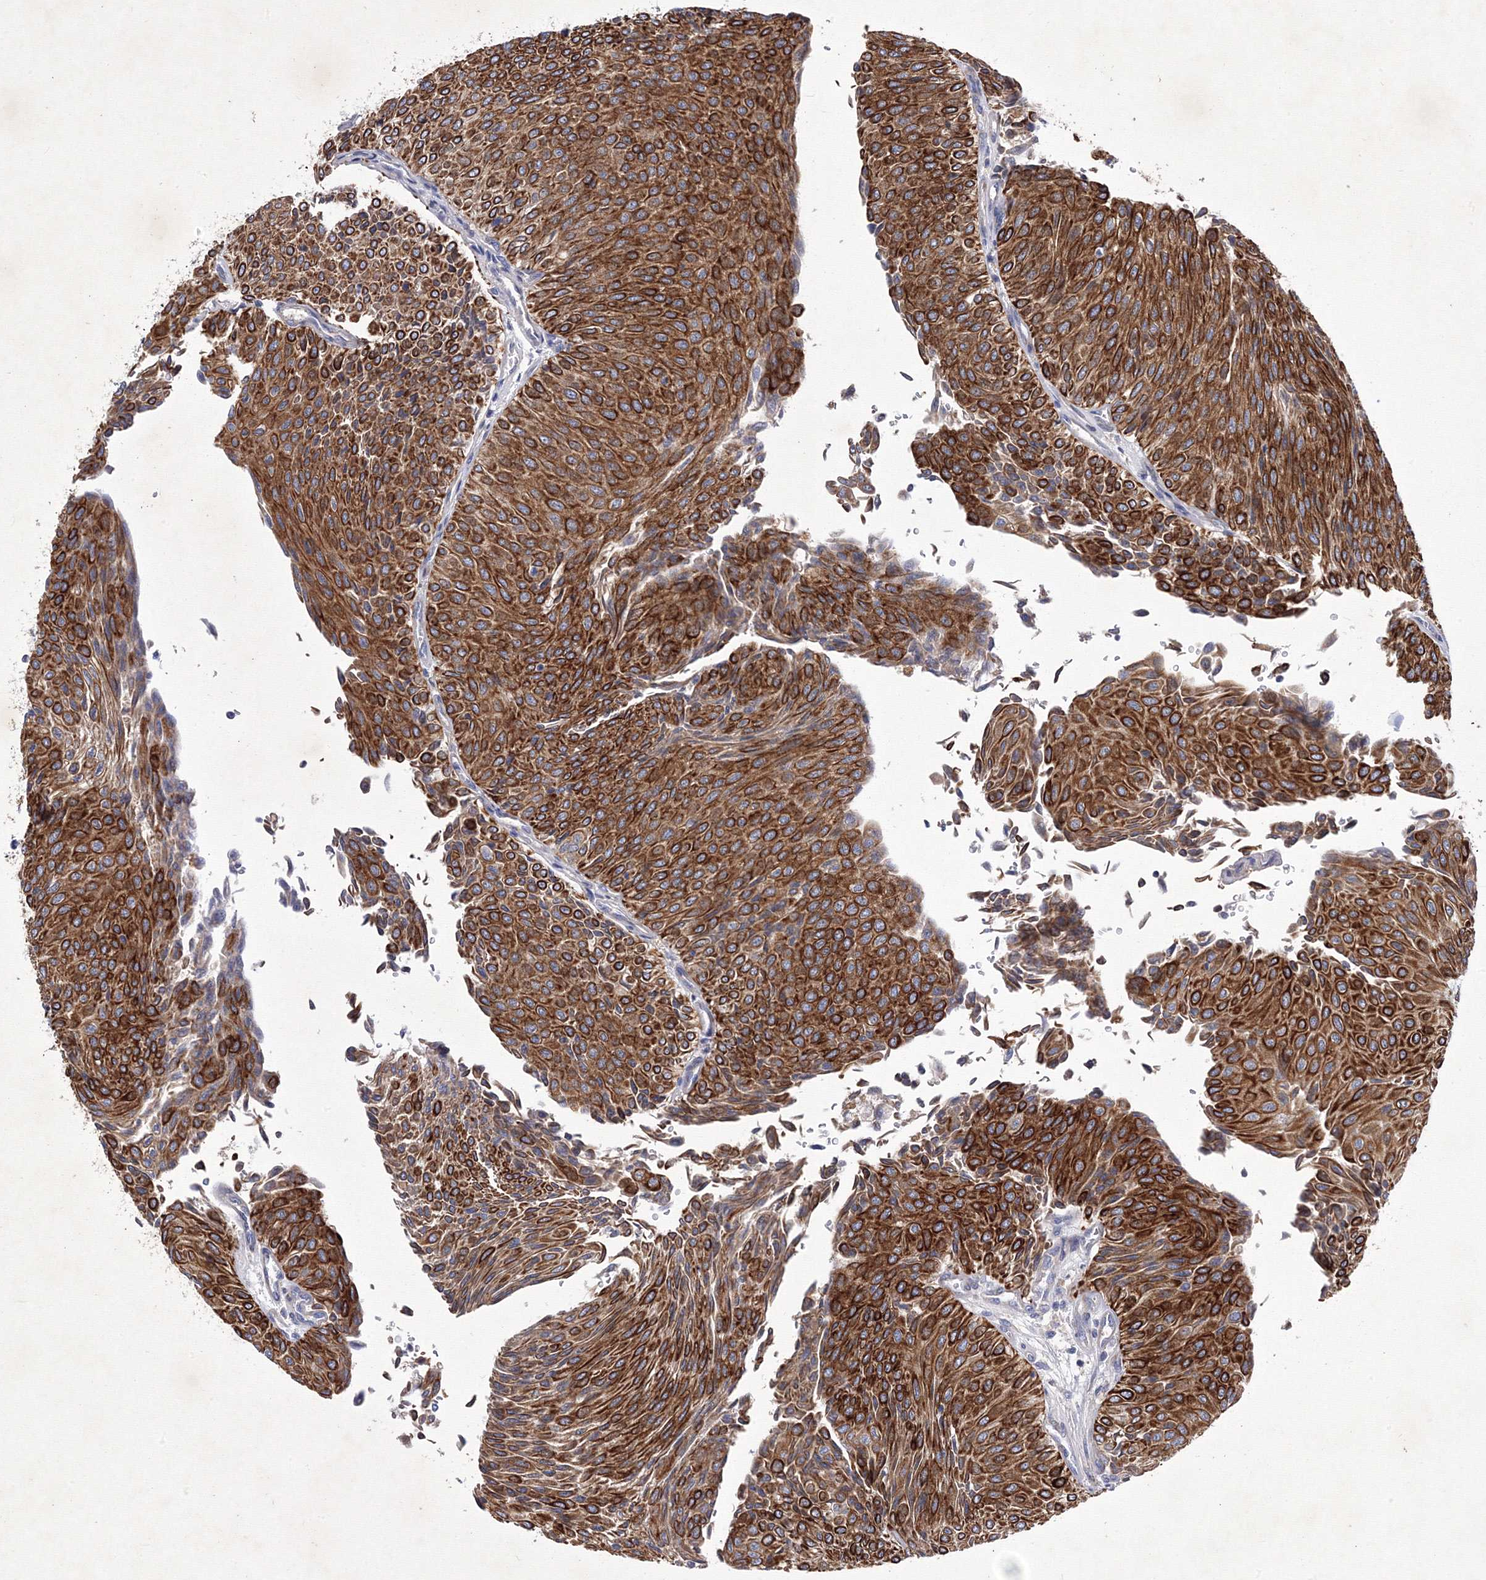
{"staining": {"intensity": "strong", "quantity": ">75%", "location": "cytoplasmic/membranous"}, "tissue": "urothelial cancer", "cell_type": "Tumor cells", "image_type": "cancer", "snomed": [{"axis": "morphology", "description": "Urothelial carcinoma, Low grade"}, {"axis": "topography", "description": "Urinary bladder"}], "caption": "Protein expression by immunohistochemistry reveals strong cytoplasmic/membranous expression in approximately >75% of tumor cells in urothelial carcinoma (low-grade). The staining was performed using DAB to visualize the protein expression in brown, while the nuclei were stained in blue with hematoxylin (Magnification: 20x).", "gene": "SNX18", "patient": {"sex": "male", "age": 78}}